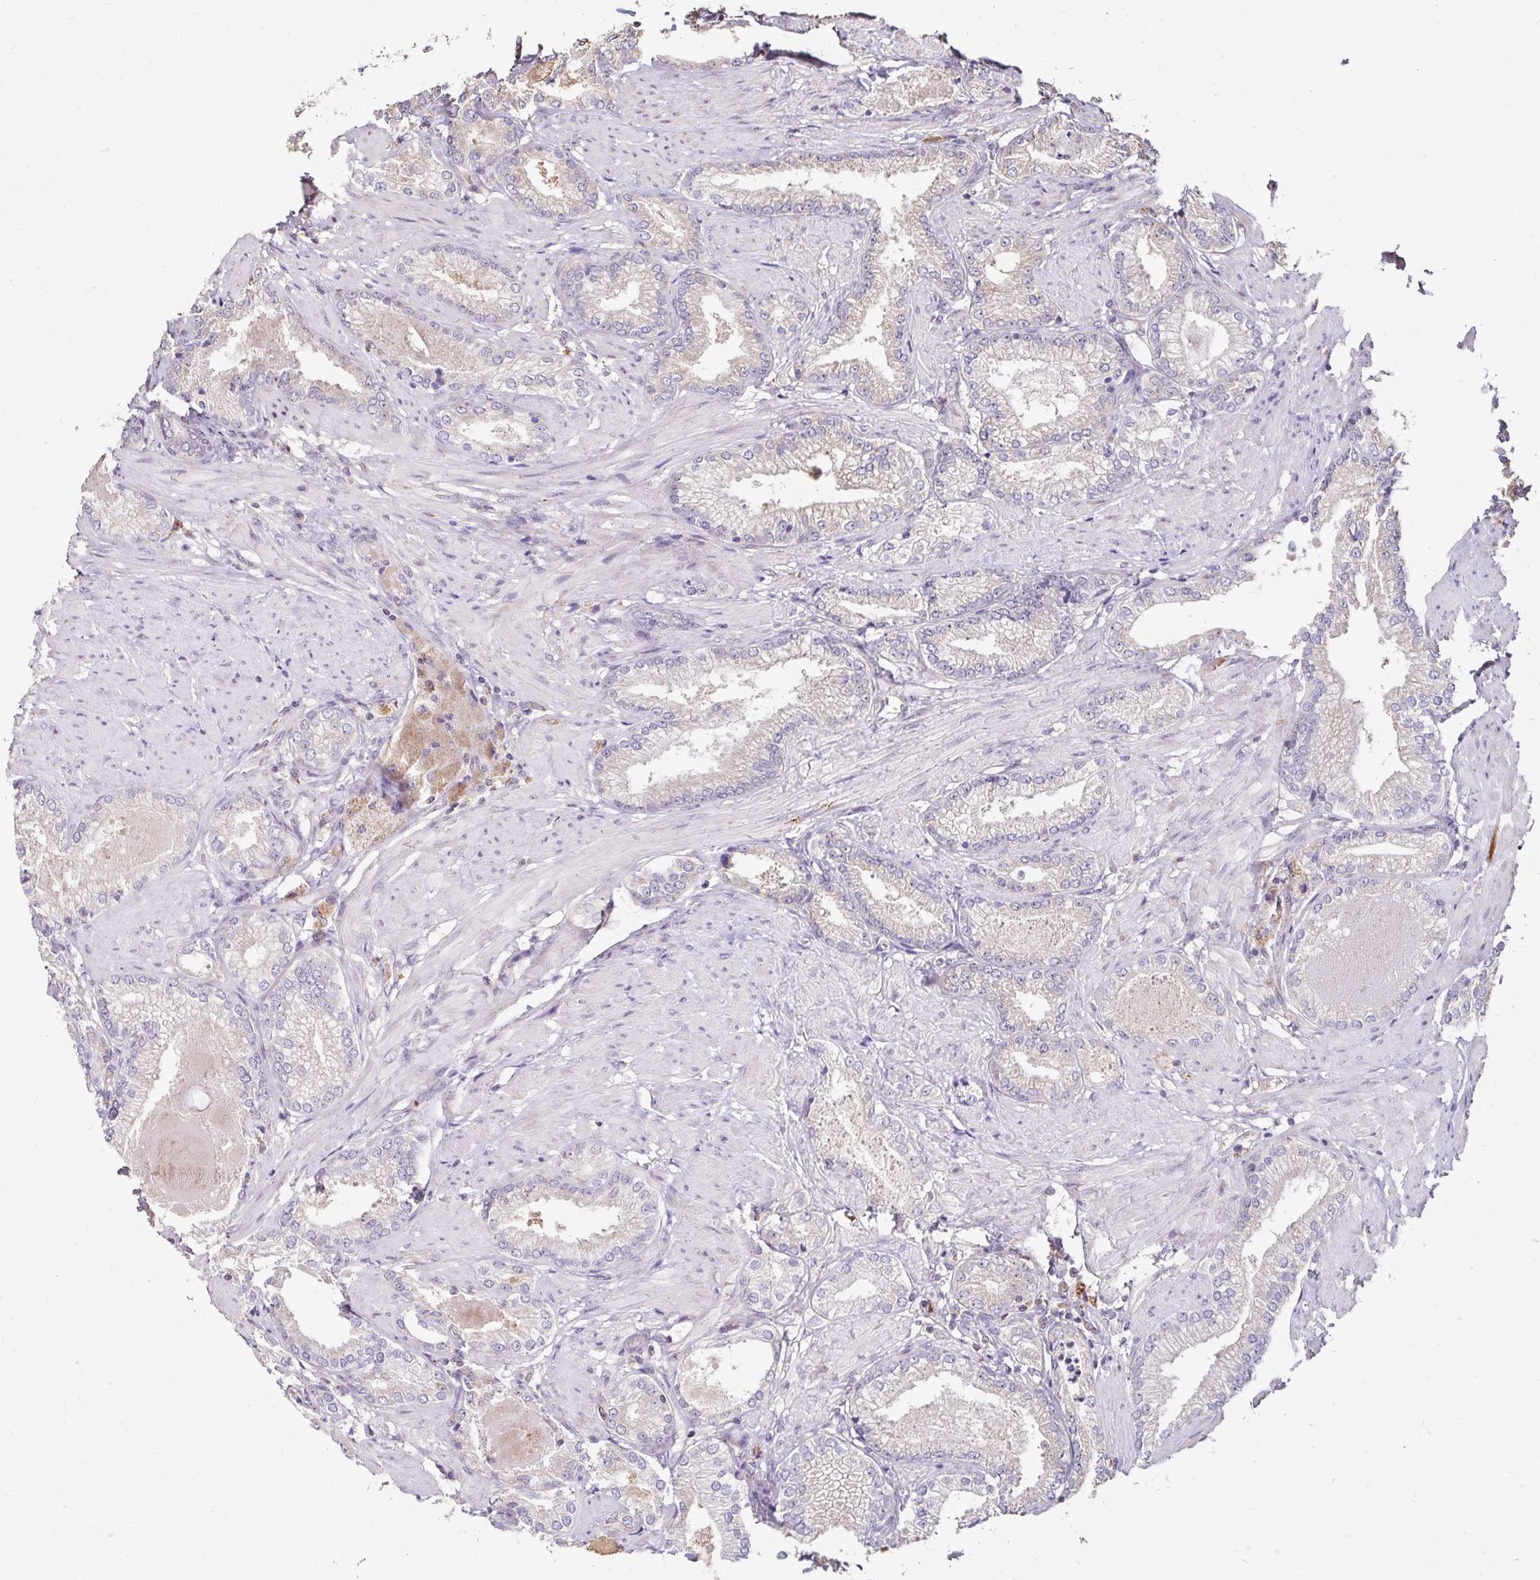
{"staining": {"intensity": "negative", "quantity": "none", "location": "none"}, "tissue": "prostate cancer", "cell_type": "Tumor cells", "image_type": "cancer", "snomed": [{"axis": "morphology", "description": "Adenocarcinoma, High grade"}, {"axis": "topography", "description": "Prostate and seminal vesicle, NOS"}], "caption": "Immunohistochemistry (IHC) of human prostate cancer (high-grade adenocarcinoma) displays no staining in tumor cells.", "gene": "EMC10", "patient": {"sex": "male", "age": 61}}